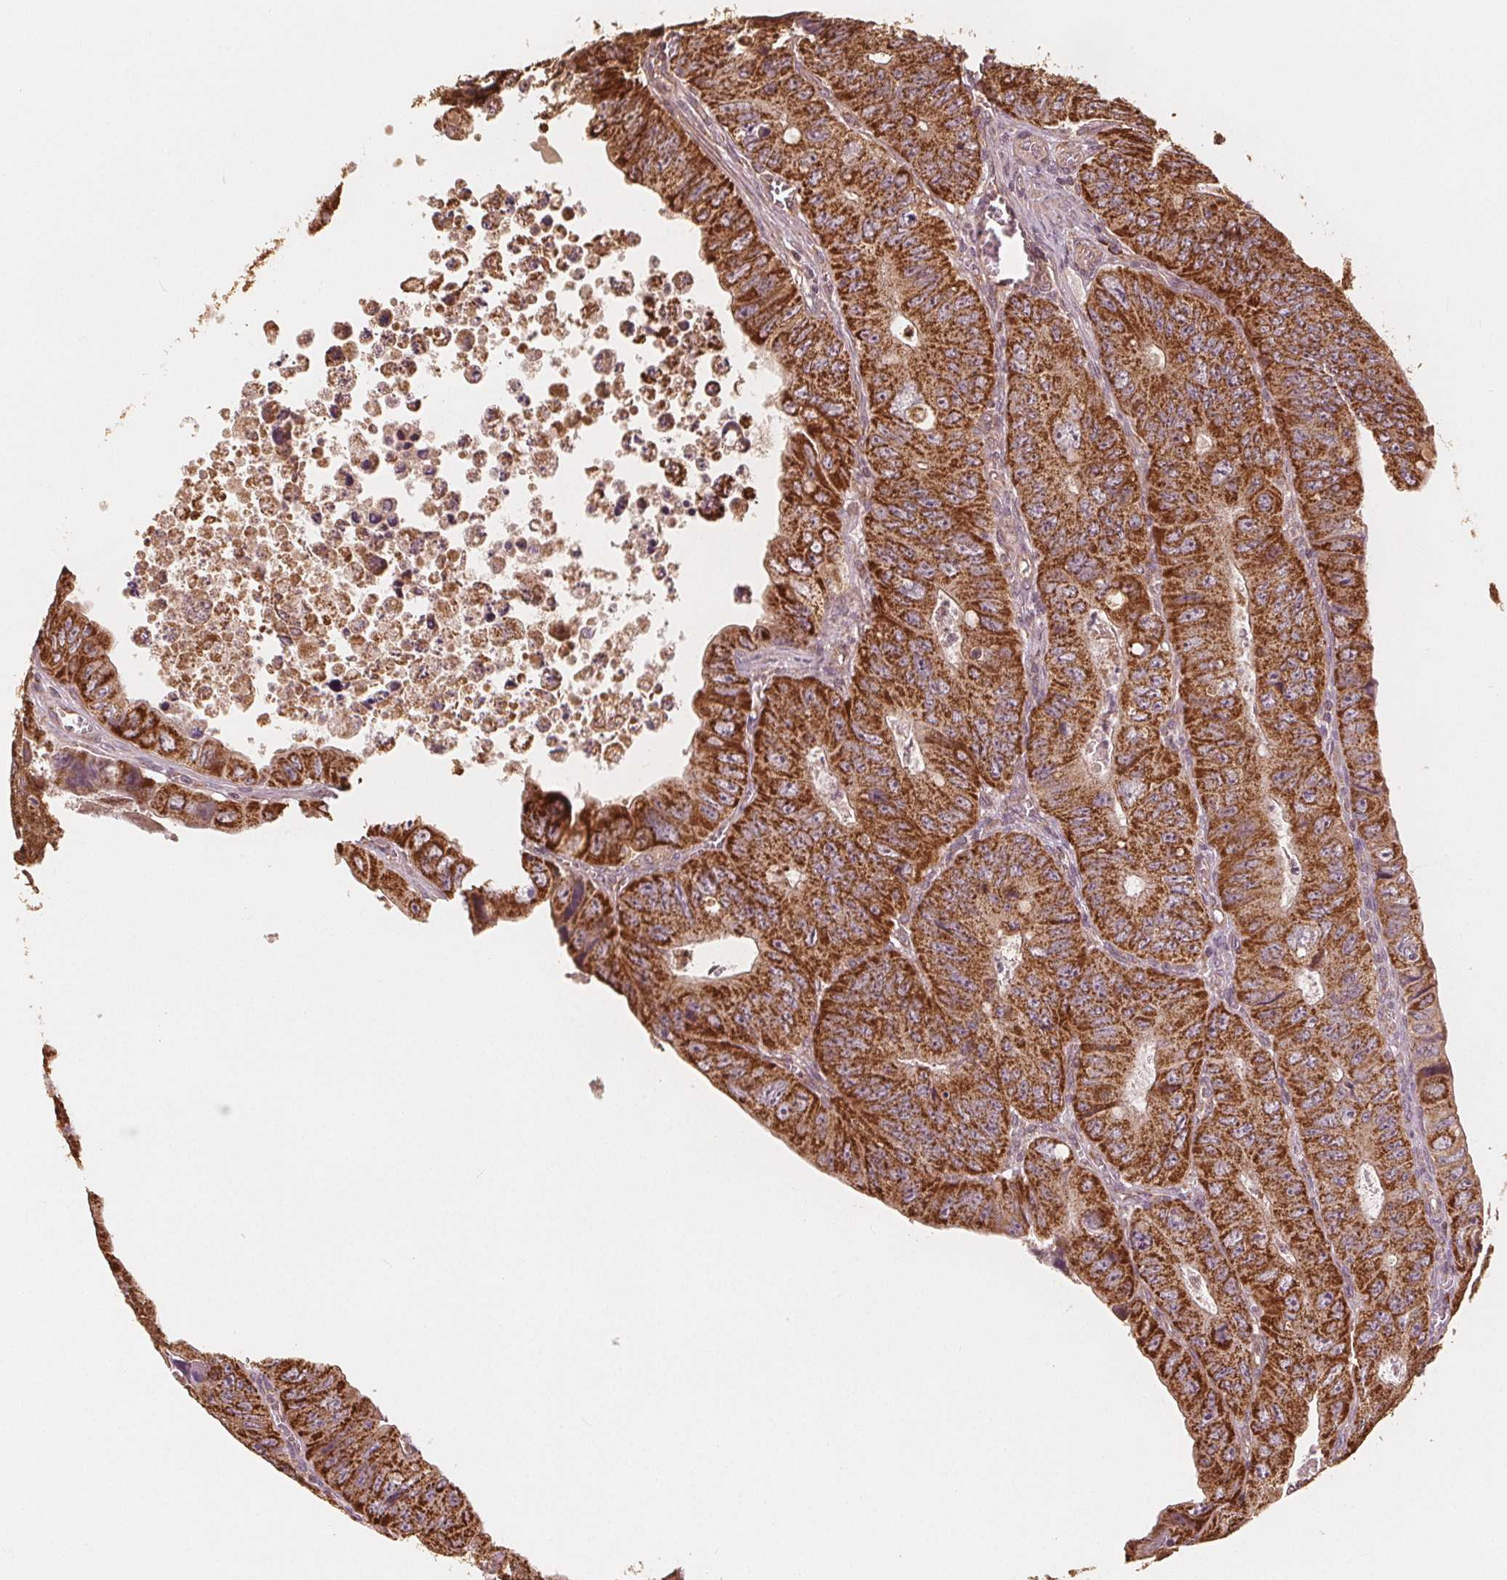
{"staining": {"intensity": "strong", "quantity": ">75%", "location": "cytoplasmic/membranous"}, "tissue": "colorectal cancer", "cell_type": "Tumor cells", "image_type": "cancer", "snomed": [{"axis": "morphology", "description": "Adenocarcinoma, NOS"}, {"axis": "topography", "description": "Colon"}], "caption": "The immunohistochemical stain labels strong cytoplasmic/membranous staining in tumor cells of adenocarcinoma (colorectal) tissue.", "gene": "PEX26", "patient": {"sex": "female", "age": 84}}